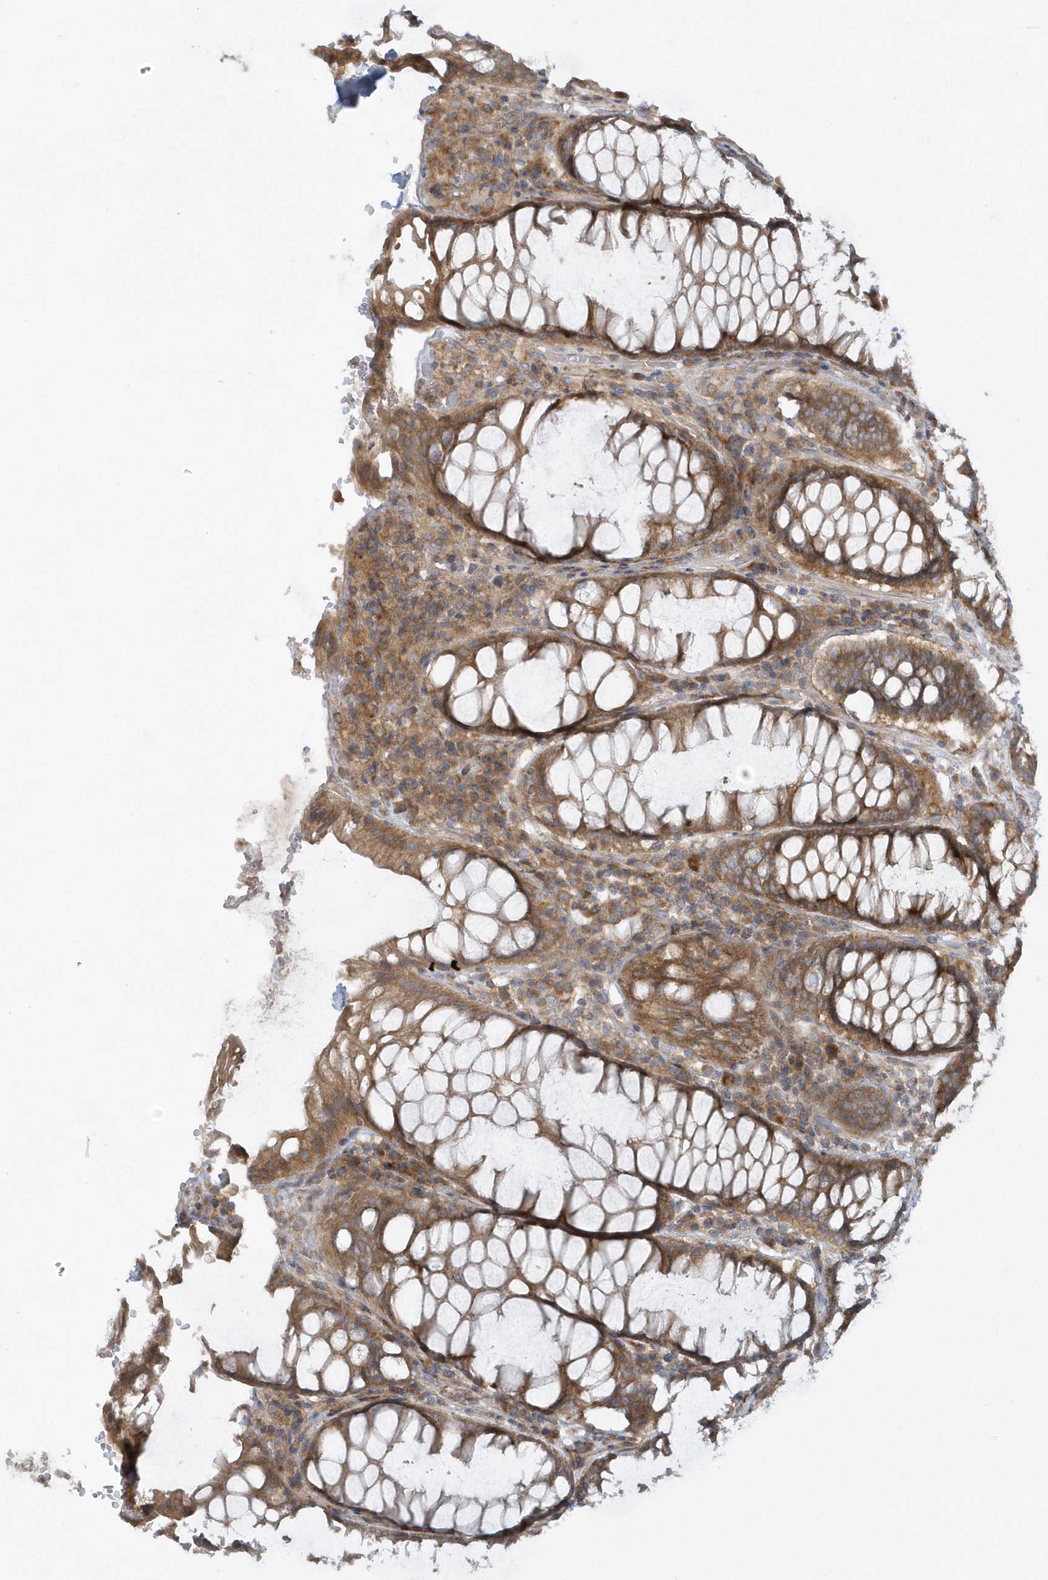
{"staining": {"intensity": "moderate", "quantity": ">75%", "location": "cytoplasmic/membranous"}, "tissue": "rectum", "cell_type": "Glandular cells", "image_type": "normal", "snomed": [{"axis": "morphology", "description": "Normal tissue, NOS"}, {"axis": "topography", "description": "Rectum"}], "caption": "A photomicrograph showing moderate cytoplasmic/membranous staining in approximately >75% of glandular cells in unremarkable rectum, as visualized by brown immunohistochemical staining.", "gene": "CNOT10", "patient": {"sex": "male", "age": 64}}